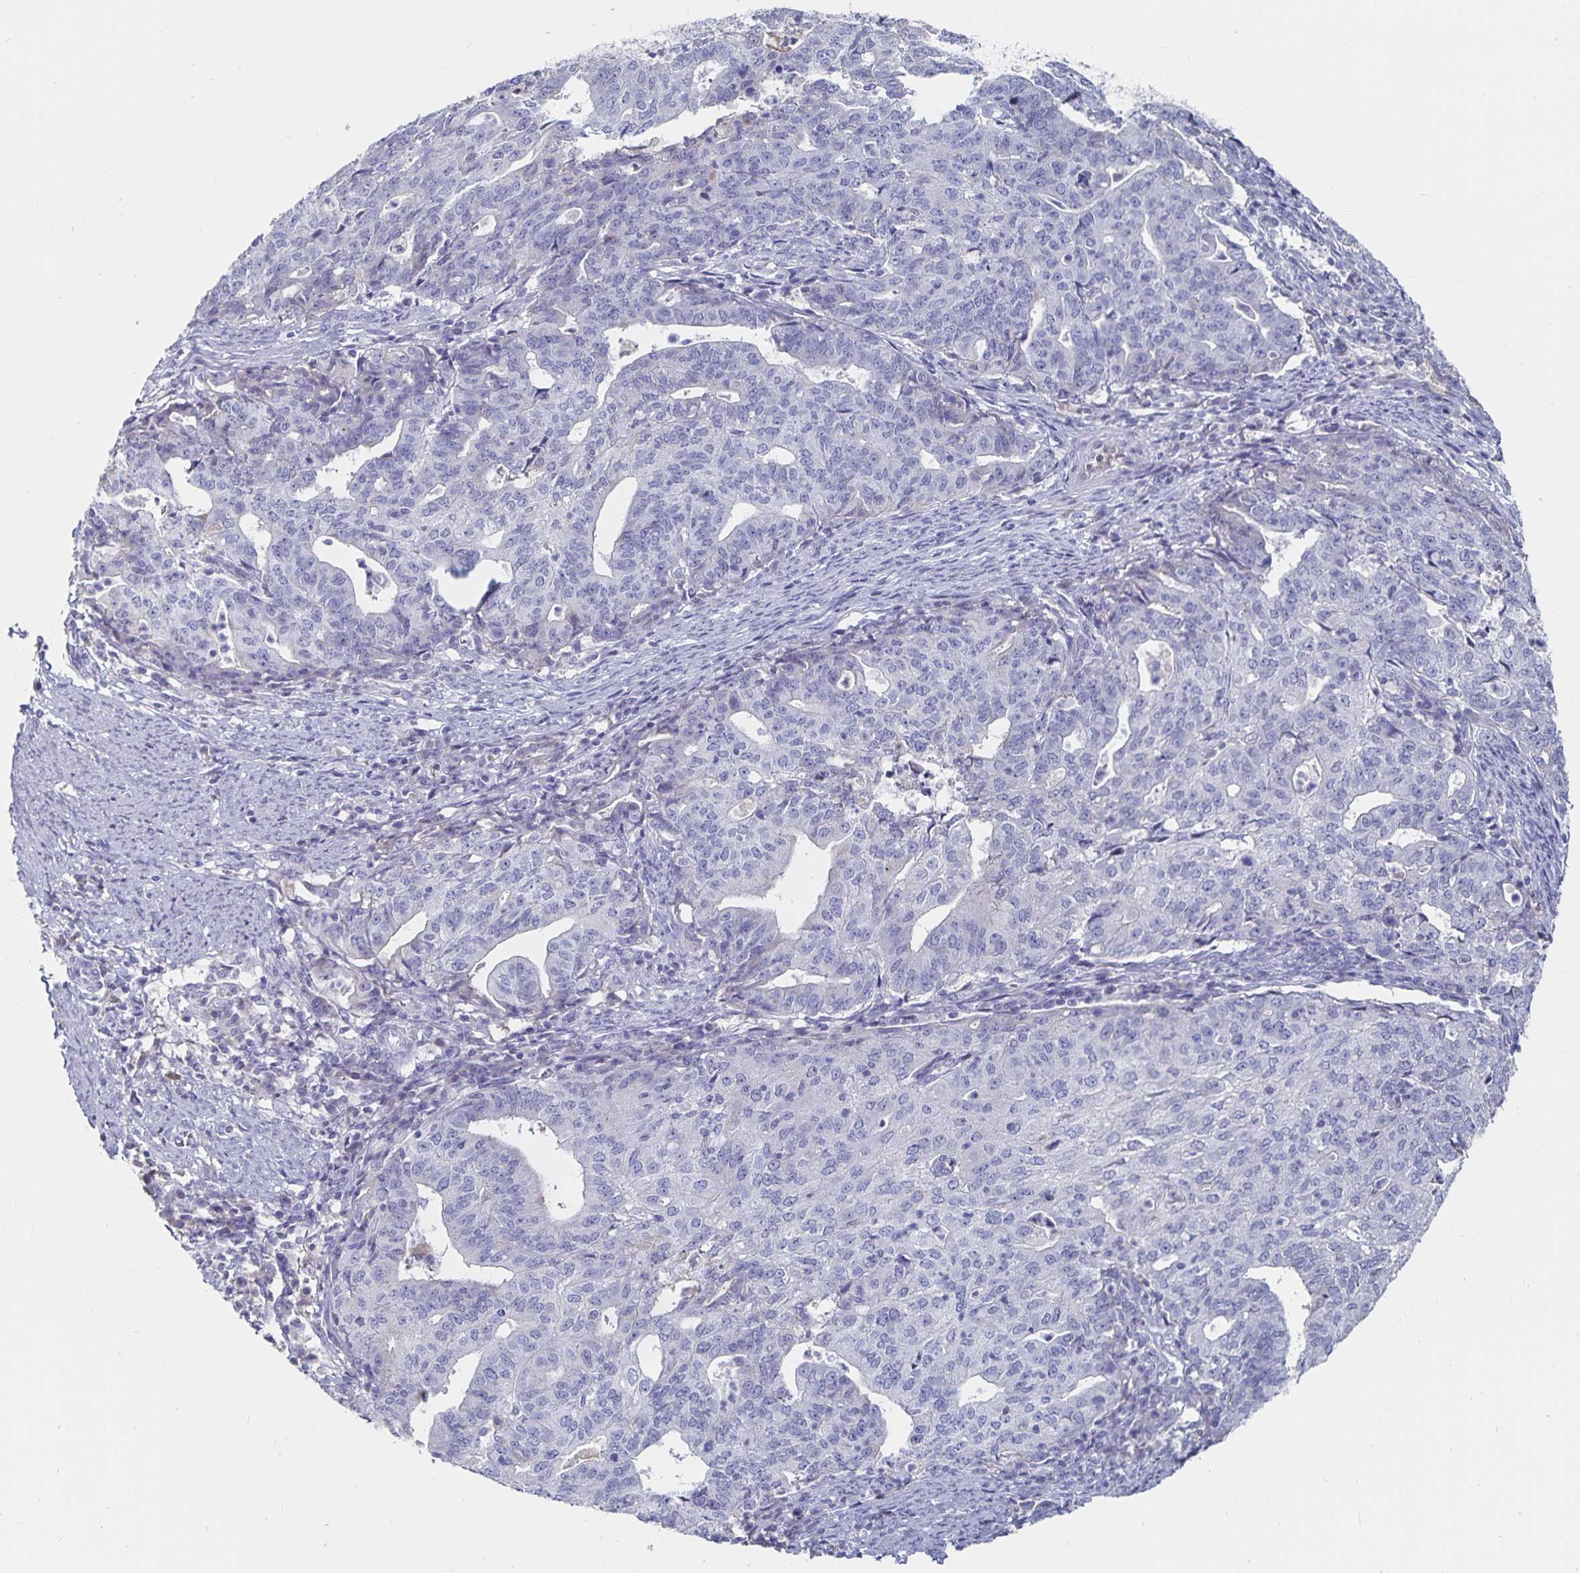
{"staining": {"intensity": "negative", "quantity": "none", "location": "none"}, "tissue": "endometrial cancer", "cell_type": "Tumor cells", "image_type": "cancer", "snomed": [{"axis": "morphology", "description": "Adenocarcinoma, NOS"}, {"axis": "topography", "description": "Endometrium"}], "caption": "Protein analysis of endometrial adenocarcinoma exhibits no significant staining in tumor cells.", "gene": "CFAP69", "patient": {"sex": "female", "age": 82}}